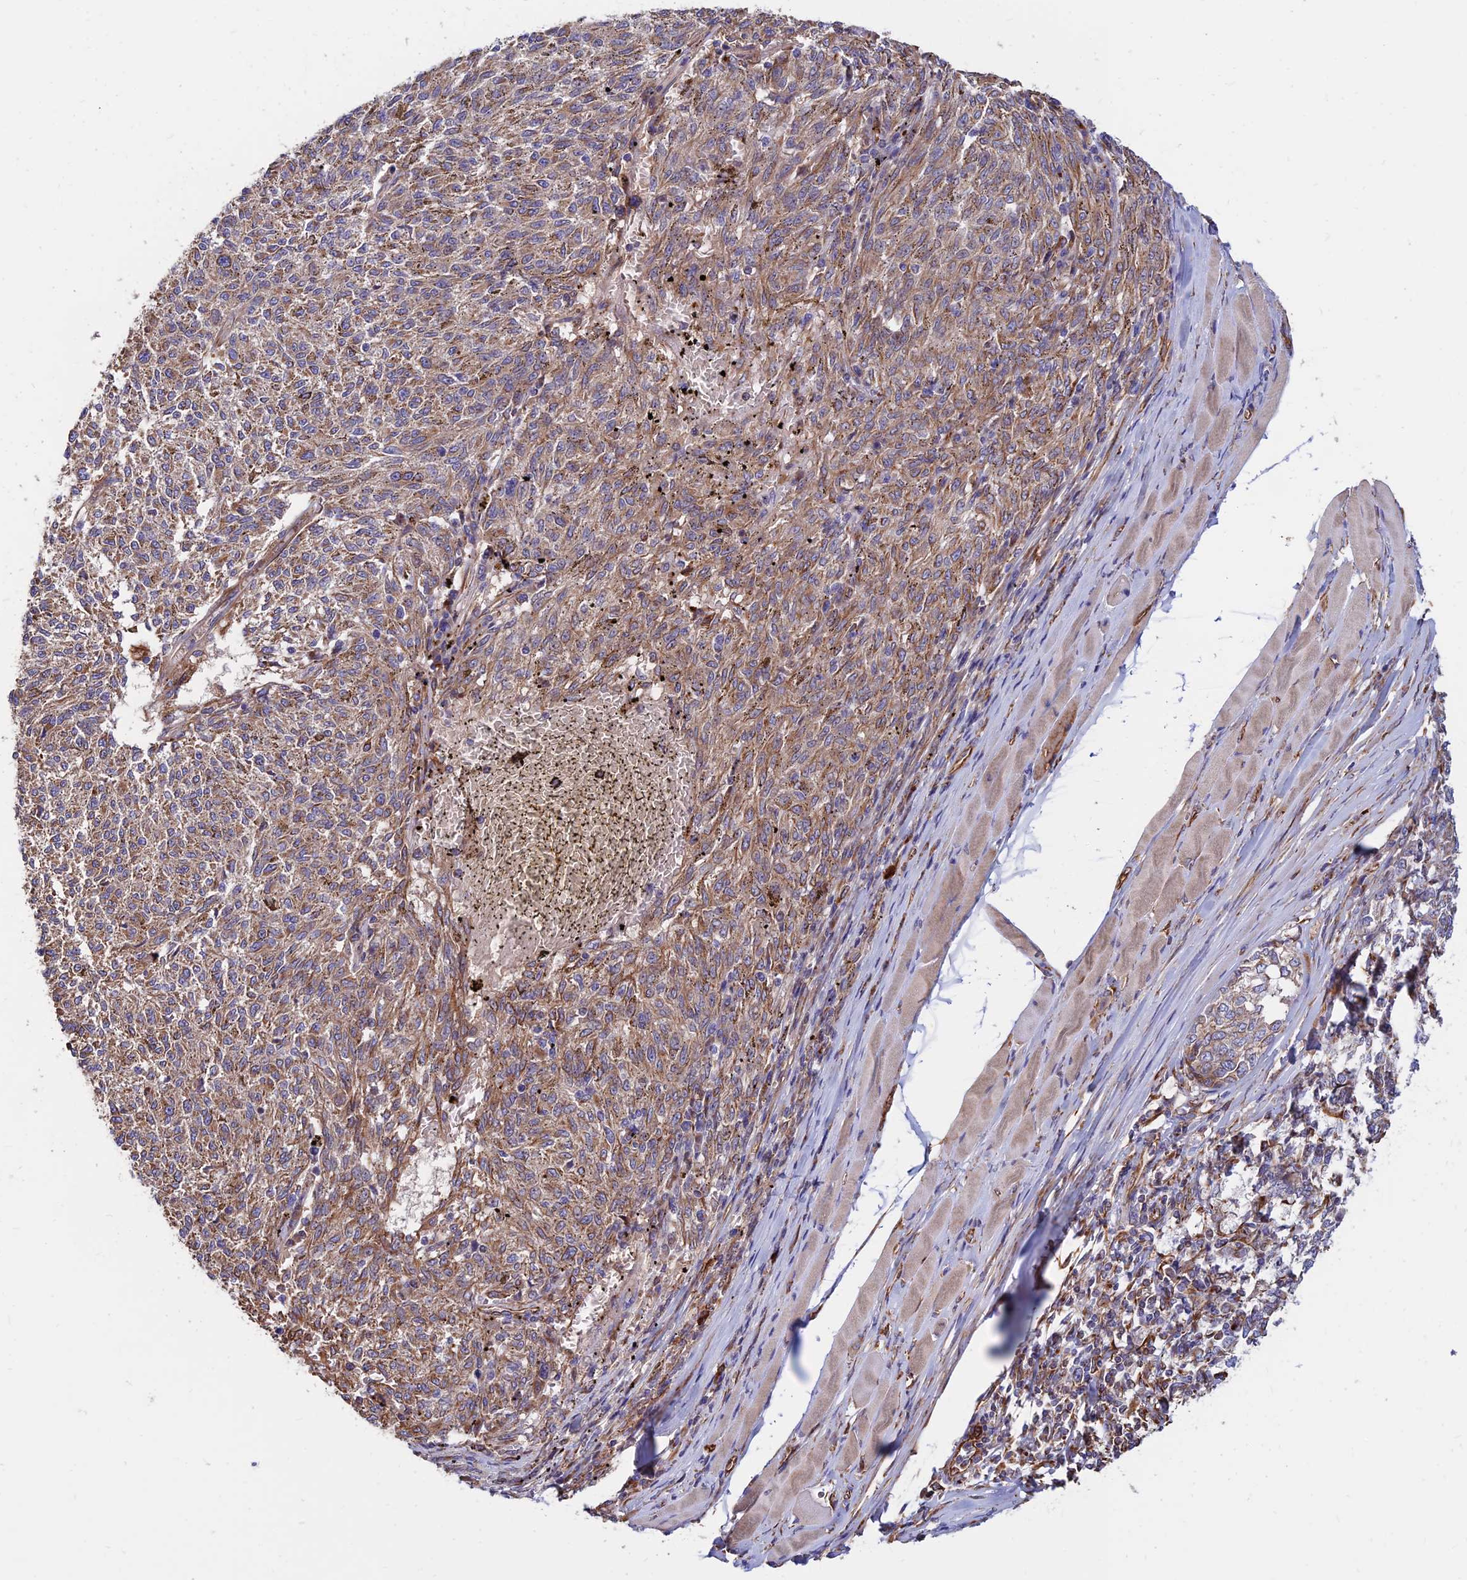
{"staining": {"intensity": "moderate", "quantity": "25%-75%", "location": "cytoplasmic/membranous"}, "tissue": "melanoma", "cell_type": "Tumor cells", "image_type": "cancer", "snomed": [{"axis": "morphology", "description": "Malignant melanoma, NOS"}, {"axis": "topography", "description": "Skin"}], "caption": "Human melanoma stained for a protein (brown) displays moderate cytoplasmic/membranous positive positivity in about 25%-75% of tumor cells.", "gene": "CDK18", "patient": {"sex": "female", "age": 72}}